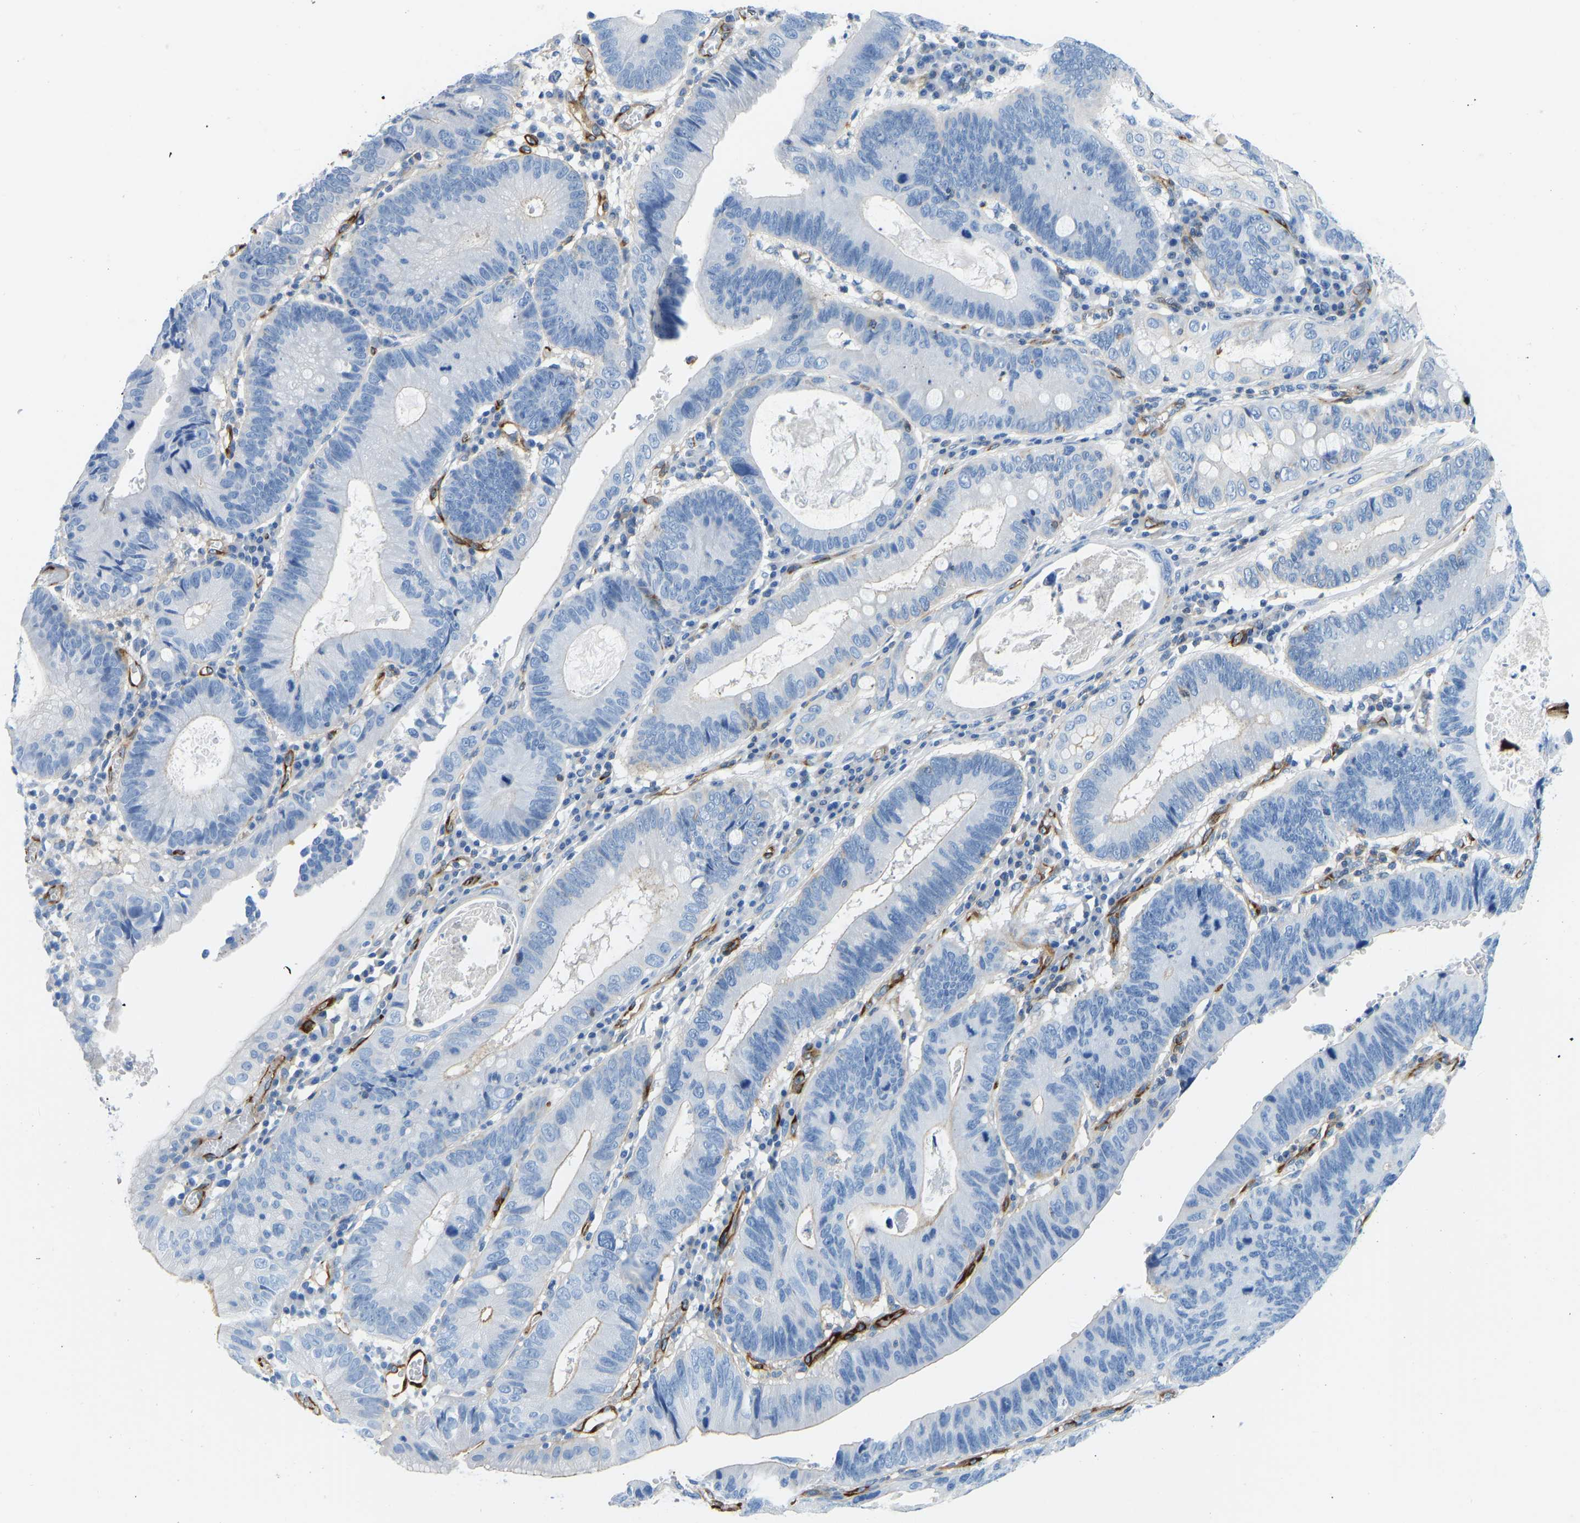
{"staining": {"intensity": "negative", "quantity": "none", "location": "none"}, "tissue": "stomach cancer", "cell_type": "Tumor cells", "image_type": "cancer", "snomed": [{"axis": "morphology", "description": "Adenocarcinoma, NOS"}, {"axis": "topography", "description": "Stomach"}], "caption": "Tumor cells are negative for brown protein staining in stomach cancer. (Brightfield microscopy of DAB immunohistochemistry at high magnification).", "gene": "COL15A1", "patient": {"sex": "male", "age": 59}}